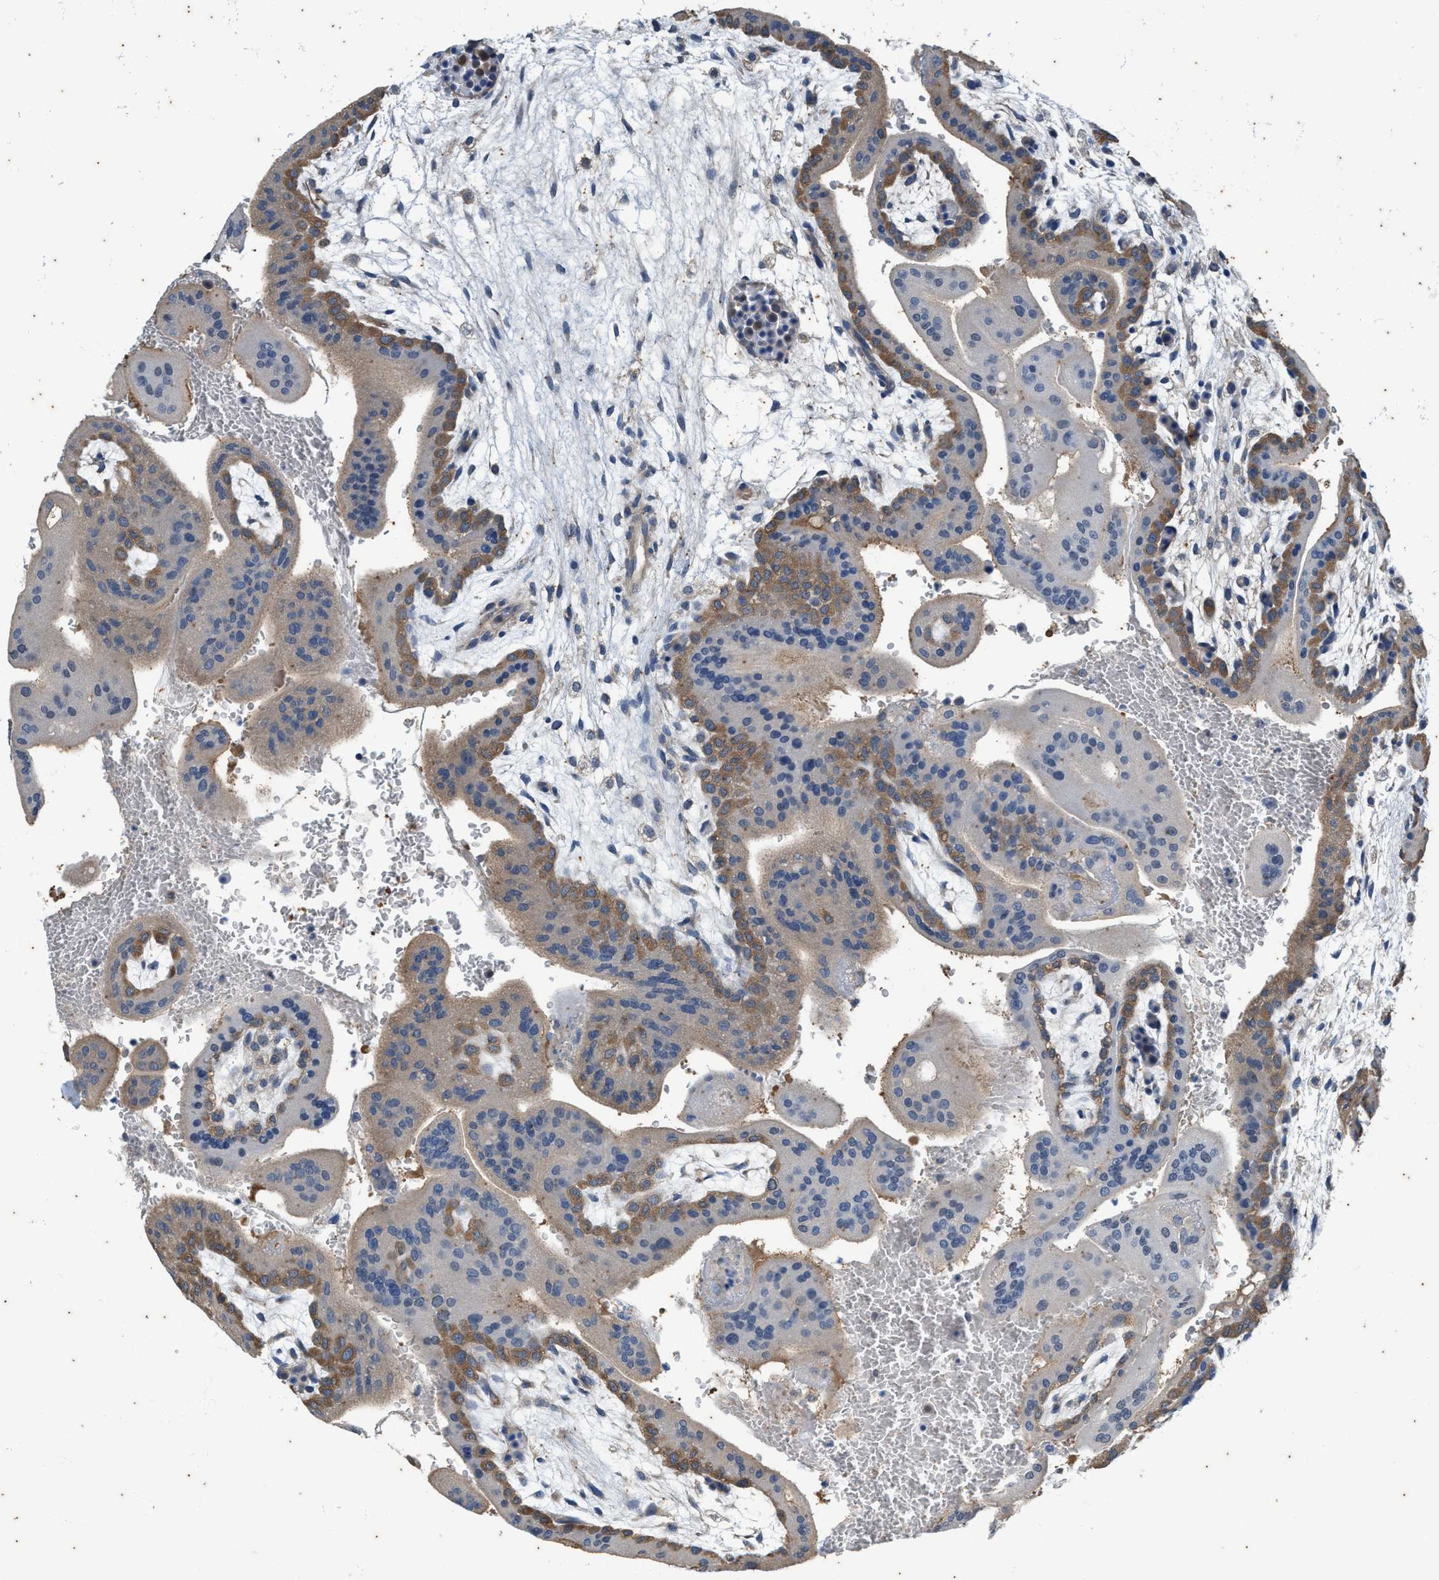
{"staining": {"intensity": "weak", "quantity": "<25%", "location": "cytoplasmic/membranous"}, "tissue": "placenta", "cell_type": "Decidual cells", "image_type": "normal", "snomed": [{"axis": "morphology", "description": "Normal tissue, NOS"}, {"axis": "topography", "description": "Placenta"}], "caption": "Immunohistochemistry (IHC) histopathology image of unremarkable human placenta stained for a protein (brown), which reveals no positivity in decidual cells. (DAB (3,3'-diaminobenzidine) IHC, high magnification).", "gene": "COX19", "patient": {"sex": "female", "age": 35}}